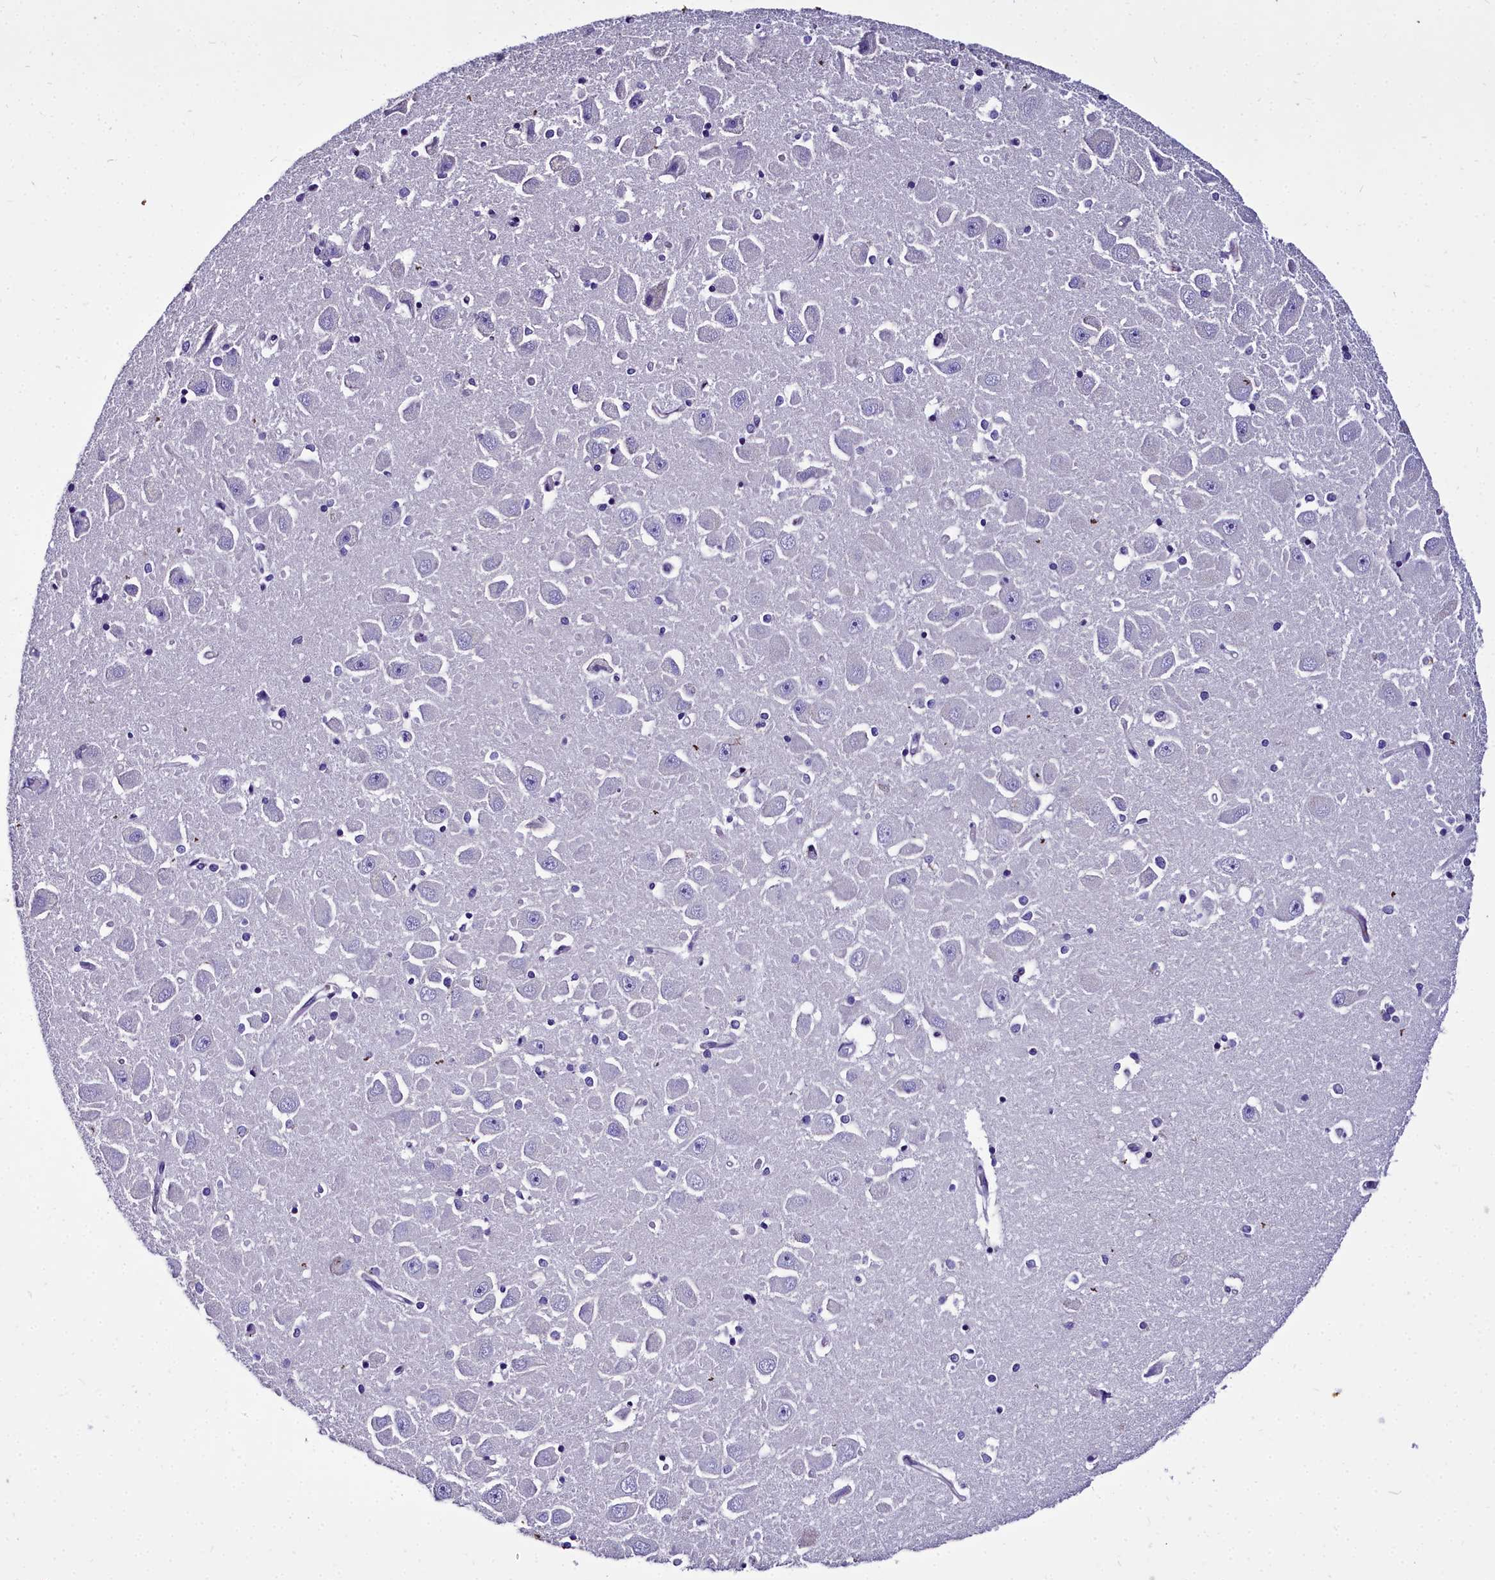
{"staining": {"intensity": "negative", "quantity": "none", "location": "none"}, "tissue": "hippocampus", "cell_type": "Glial cells", "image_type": "normal", "snomed": [{"axis": "morphology", "description": "Normal tissue, NOS"}, {"axis": "topography", "description": "Hippocampus"}], "caption": "Glial cells show no significant positivity in benign hippocampus.", "gene": "MS4A18", "patient": {"sex": "male", "age": 45}}